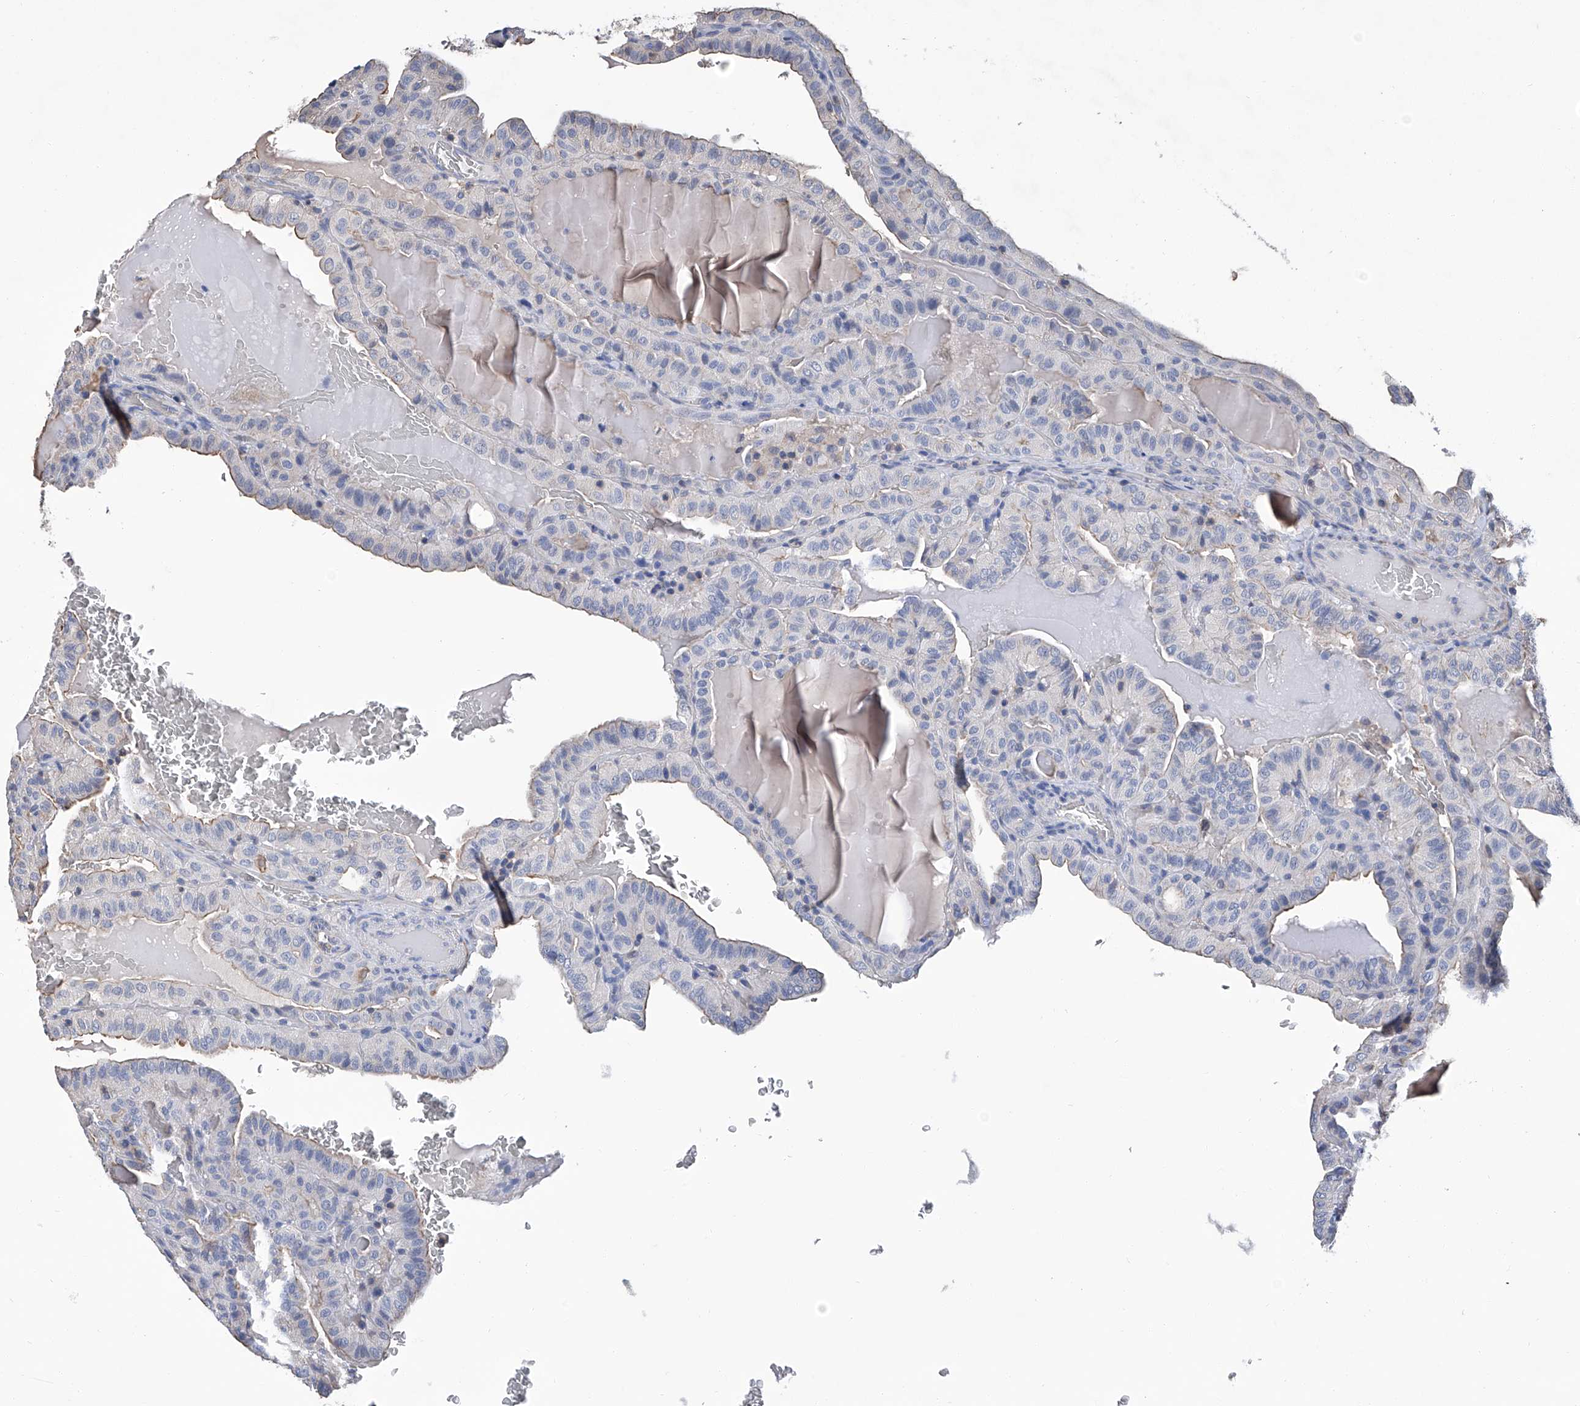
{"staining": {"intensity": "negative", "quantity": "none", "location": "none"}, "tissue": "thyroid cancer", "cell_type": "Tumor cells", "image_type": "cancer", "snomed": [{"axis": "morphology", "description": "Papillary adenocarcinoma, NOS"}, {"axis": "topography", "description": "Thyroid gland"}], "caption": "The image demonstrates no staining of tumor cells in thyroid cancer (papillary adenocarcinoma).", "gene": "GPT", "patient": {"sex": "male", "age": 77}}